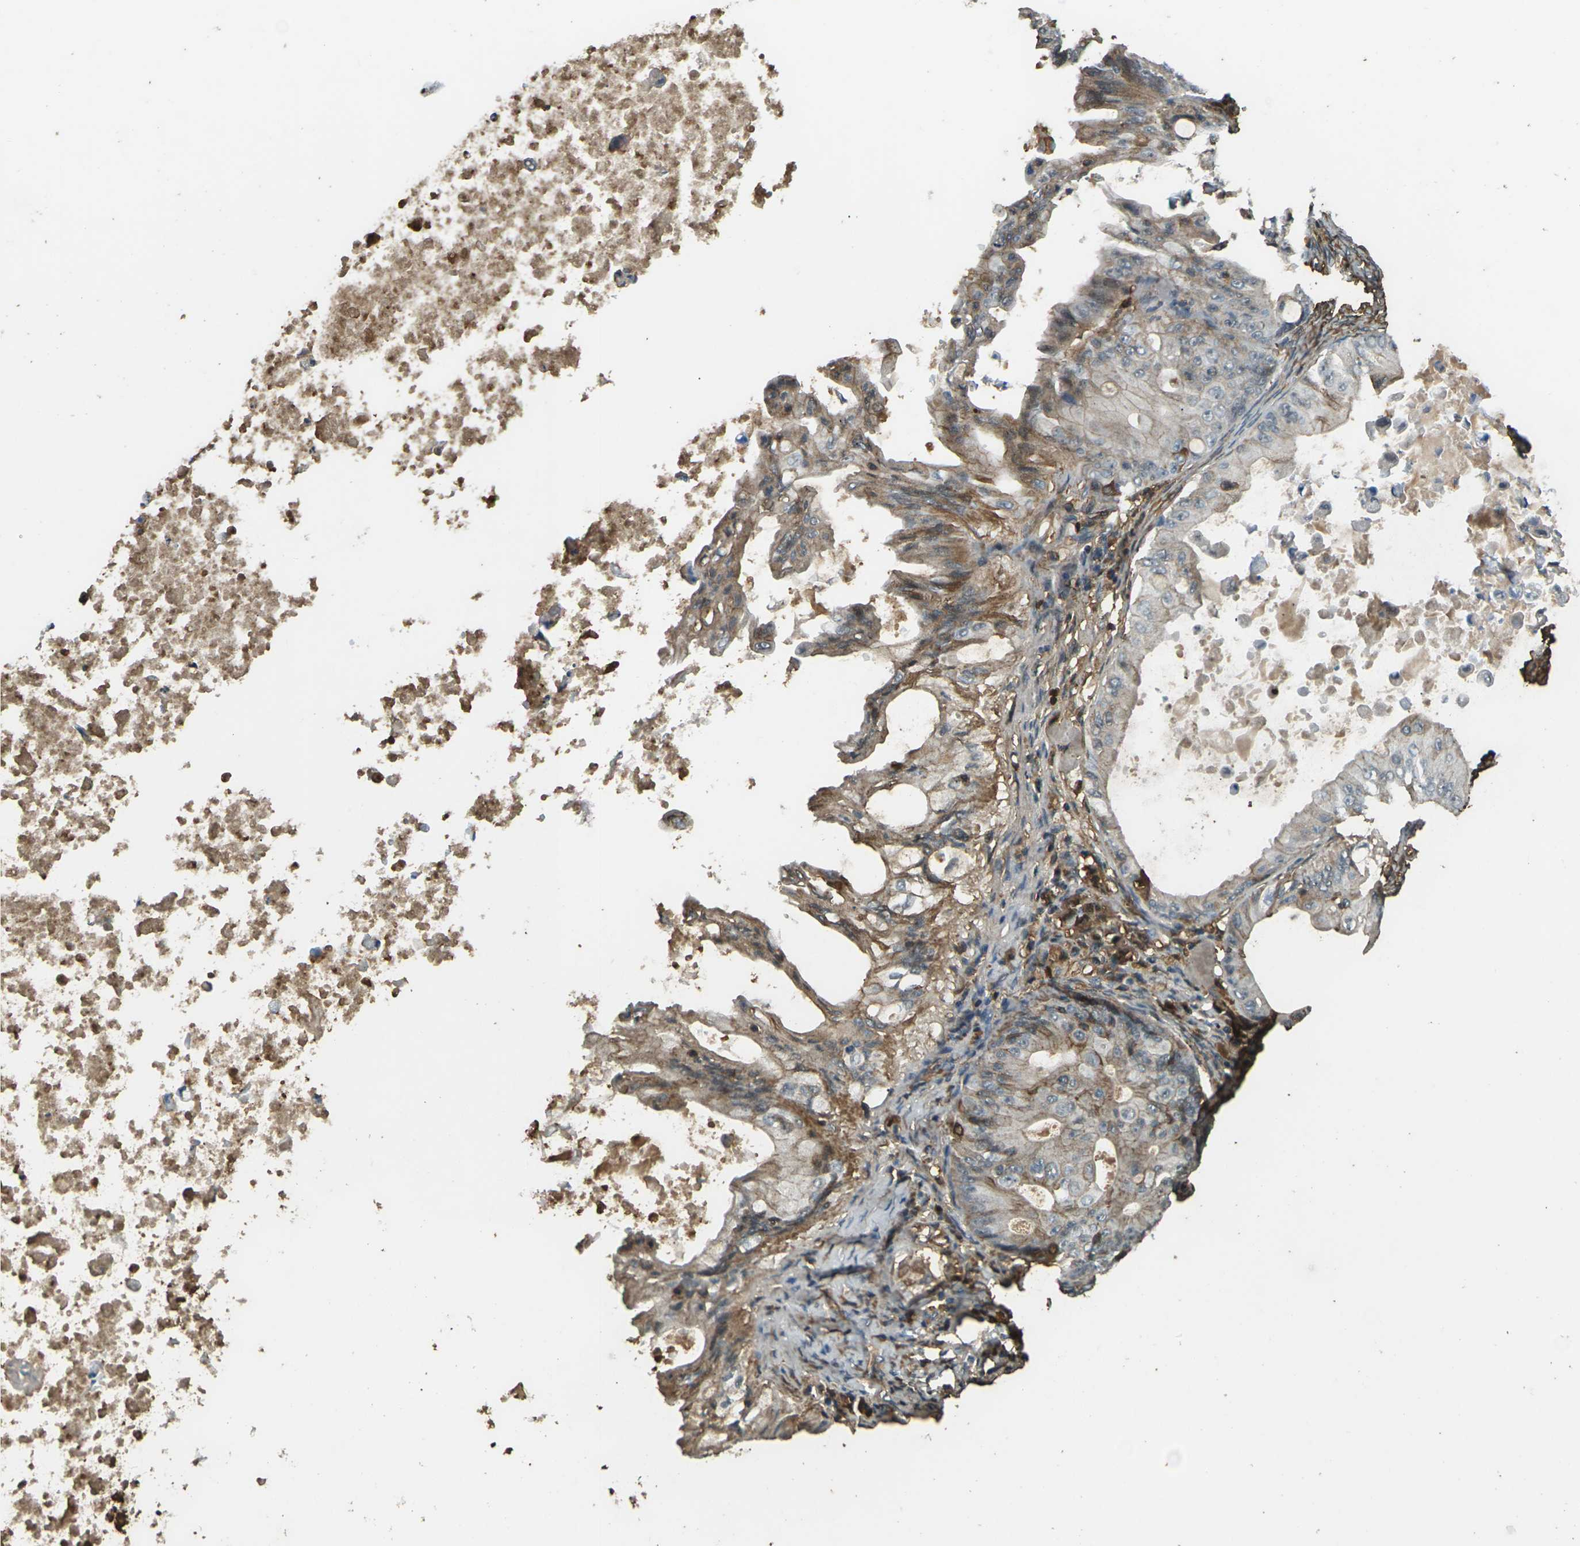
{"staining": {"intensity": "moderate", "quantity": ">75%", "location": "cytoplasmic/membranous"}, "tissue": "ovarian cancer", "cell_type": "Tumor cells", "image_type": "cancer", "snomed": [{"axis": "morphology", "description": "Cystadenocarcinoma, mucinous, NOS"}, {"axis": "topography", "description": "Ovary"}], "caption": "IHC photomicrograph of human ovarian cancer stained for a protein (brown), which exhibits medium levels of moderate cytoplasmic/membranous staining in about >75% of tumor cells.", "gene": "CYP1B1", "patient": {"sex": "female", "age": 37}}